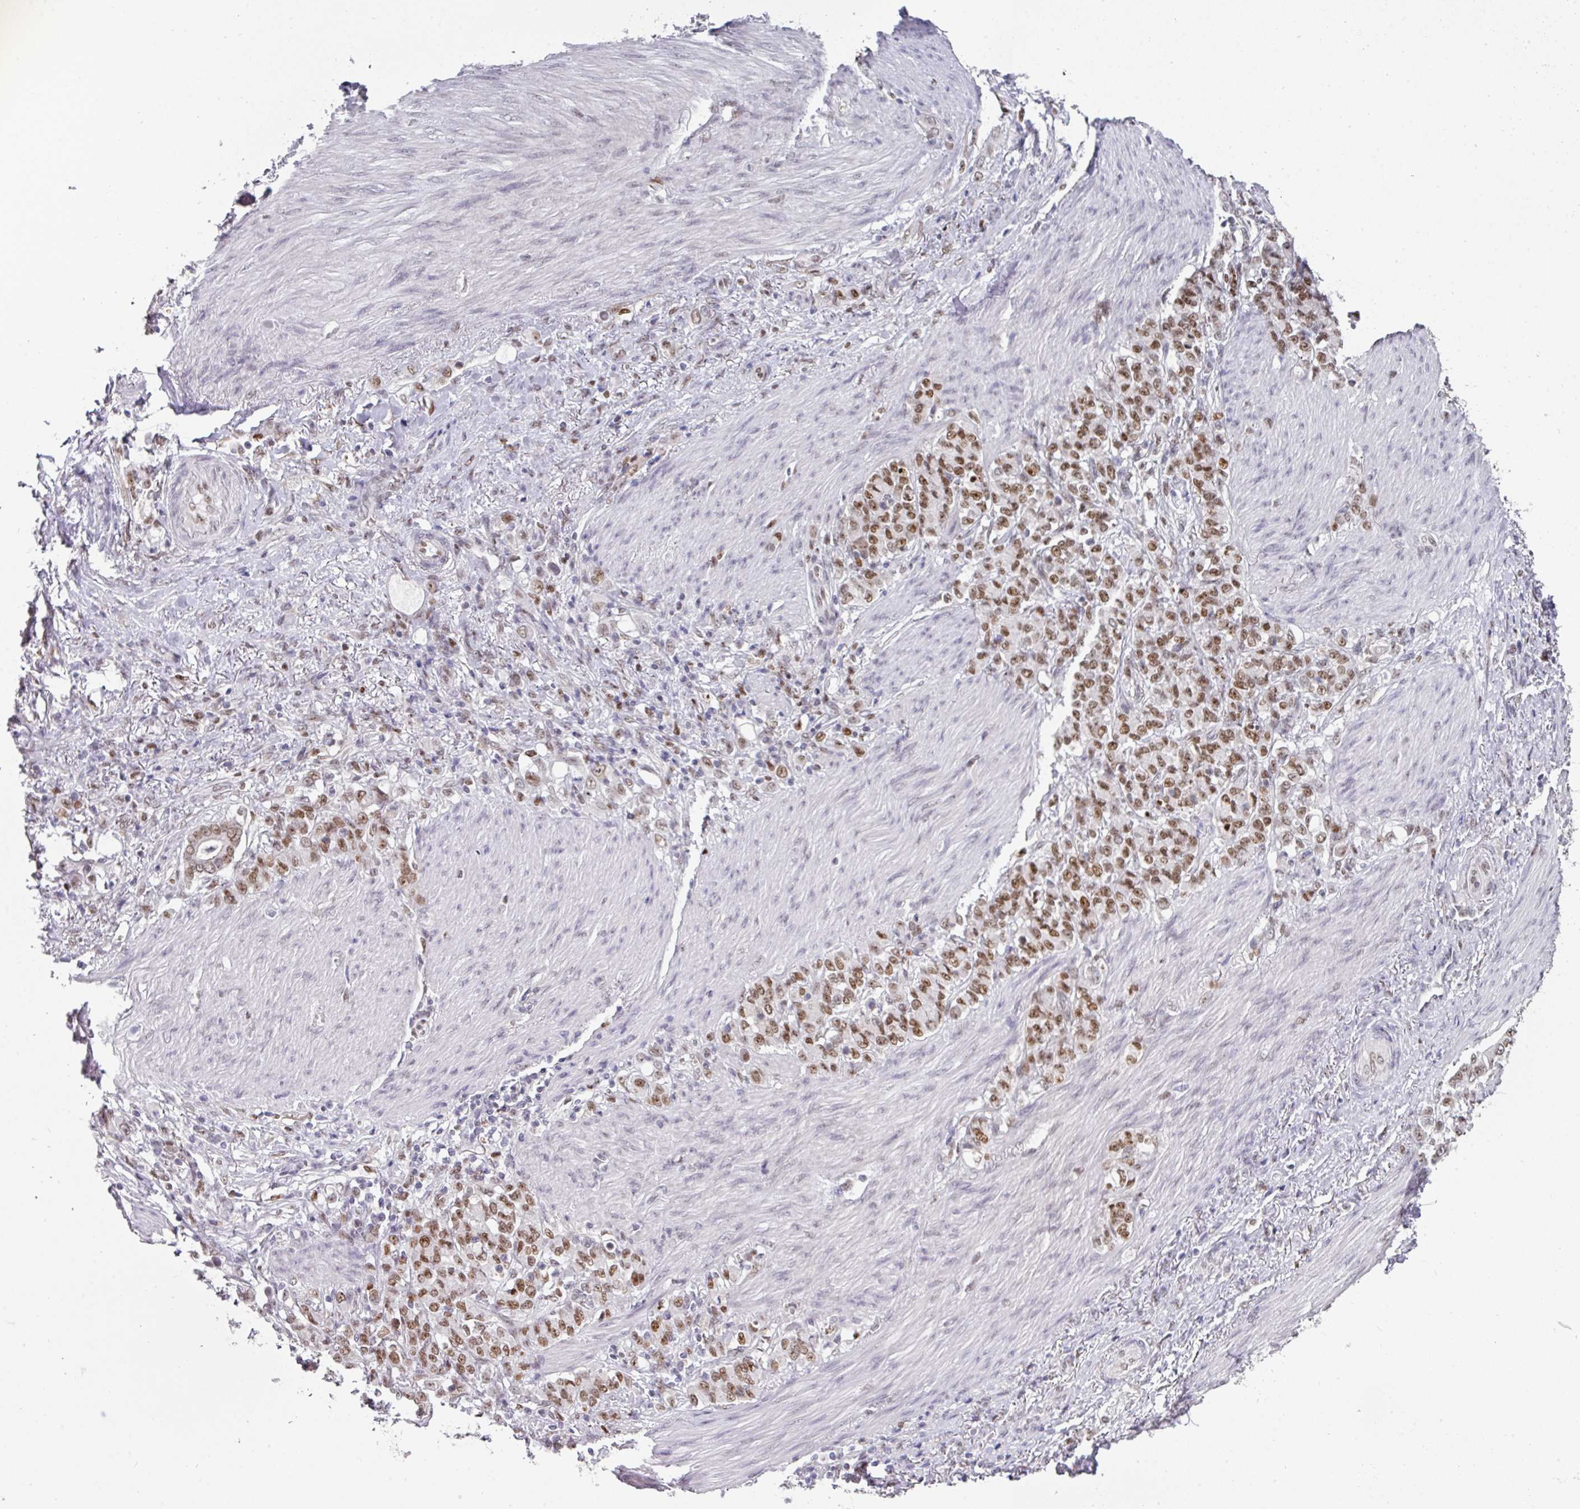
{"staining": {"intensity": "moderate", "quantity": ">75%", "location": "nuclear"}, "tissue": "stomach cancer", "cell_type": "Tumor cells", "image_type": "cancer", "snomed": [{"axis": "morphology", "description": "Adenocarcinoma, NOS"}, {"axis": "topography", "description": "Stomach"}], "caption": "Protein staining by immunohistochemistry shows moderate nuclear staining in approximately >75% of tumor cells in stomach cancer (adenocarcinoma).", "gene": "RAD50", "patient": {"sex": "female", "age": 79}}